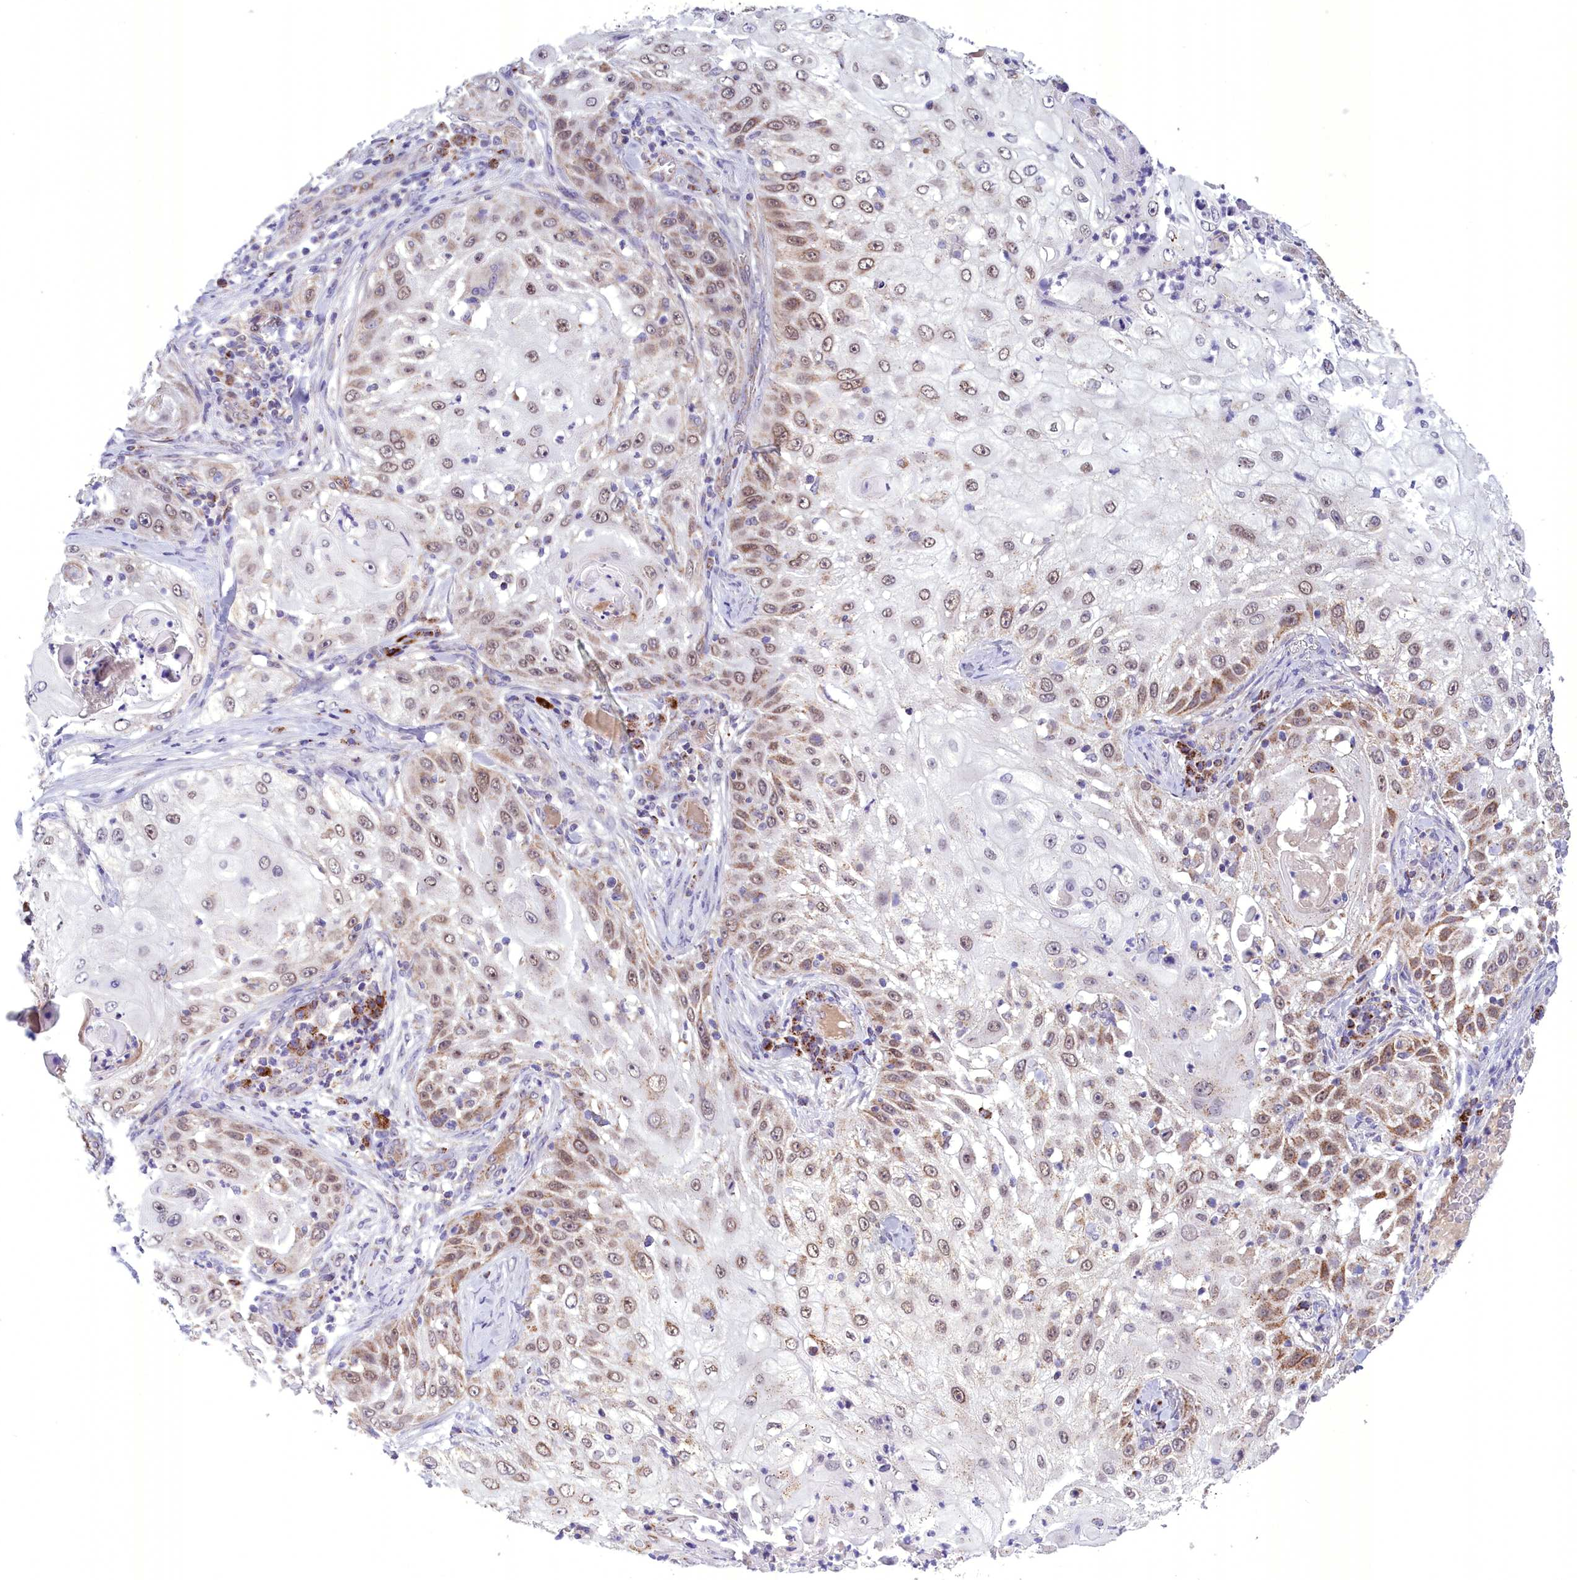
{"staining": {"intensity": "moderate", "quantity": ">75%", "location": "nuclear"}, "tissue": "skin cancer", "cell_type": "Tumor cells", "image_type": "cancer", "snomed": [{"axis": "morphology", "description": "Squamous cell carcinoma, NOS"}, {"axis": "topography", "description": "Skin"}], "caption": "DAB (3,3'-diaminobenzidine) immunohistochemical staining of human skin cancer shows moderate nuclear protein staining in about >75% of tumor cells.", "gene": "FAM149B1", "patient": {"sex": "female", "age": 44}}